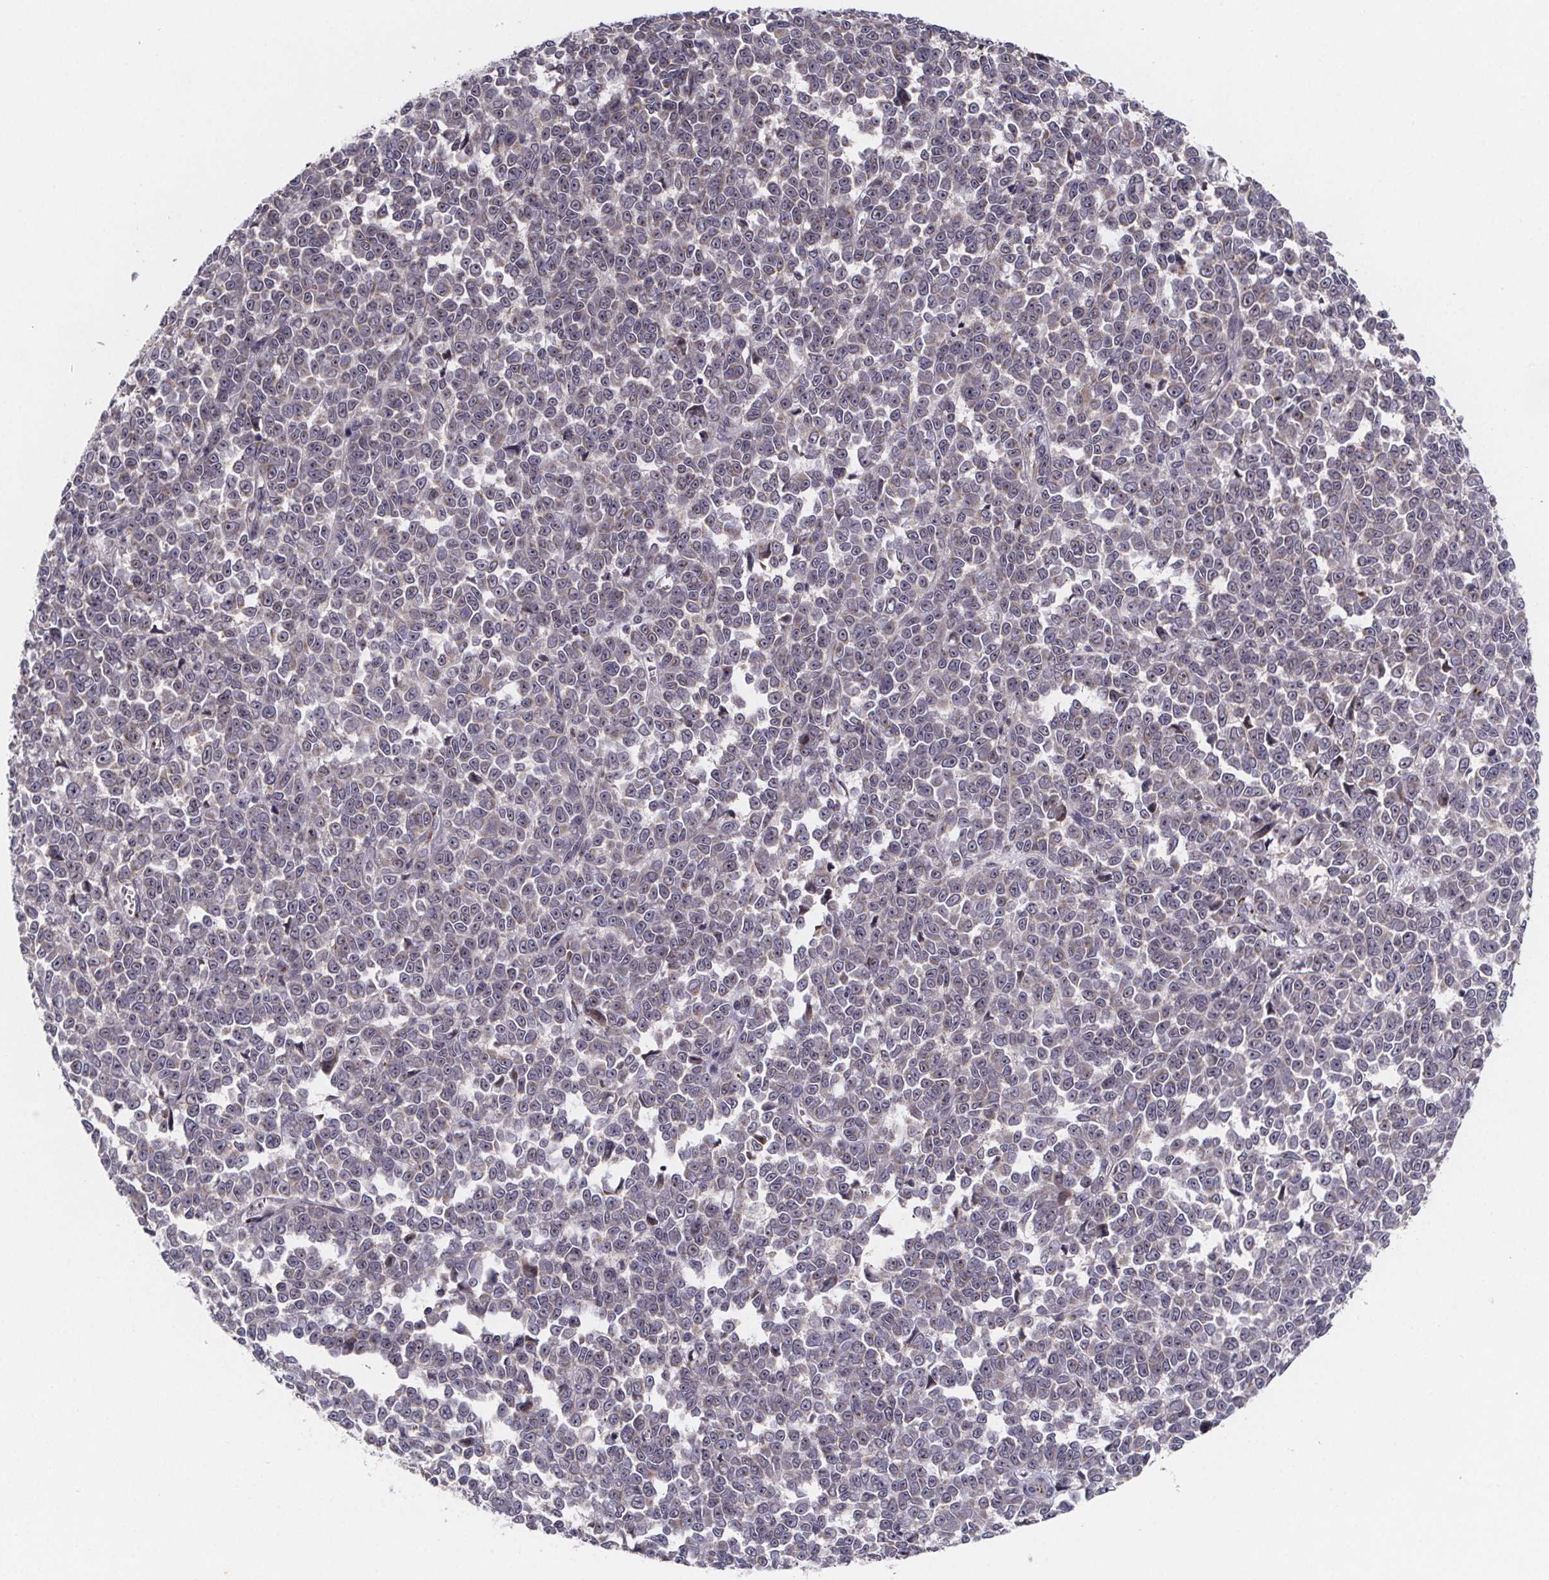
{"staining": {"intensity": "negative", "quantity": "none", "location": "none"}, "tissue": "melanoma", "cell_type": "Tumor cells", "image_type": "cancer", "snomed": [{"axis": "morphology", "description": "Malignant melanoma, NOS"}, {"axis": "topography", "description": "Skin"}], "caption": "Immunohistochemistry (IHC) of human melanoma reveals no expression in tumor cells.", "gene": "NDST1", "patient": {"sex": "female", "age": 95}}